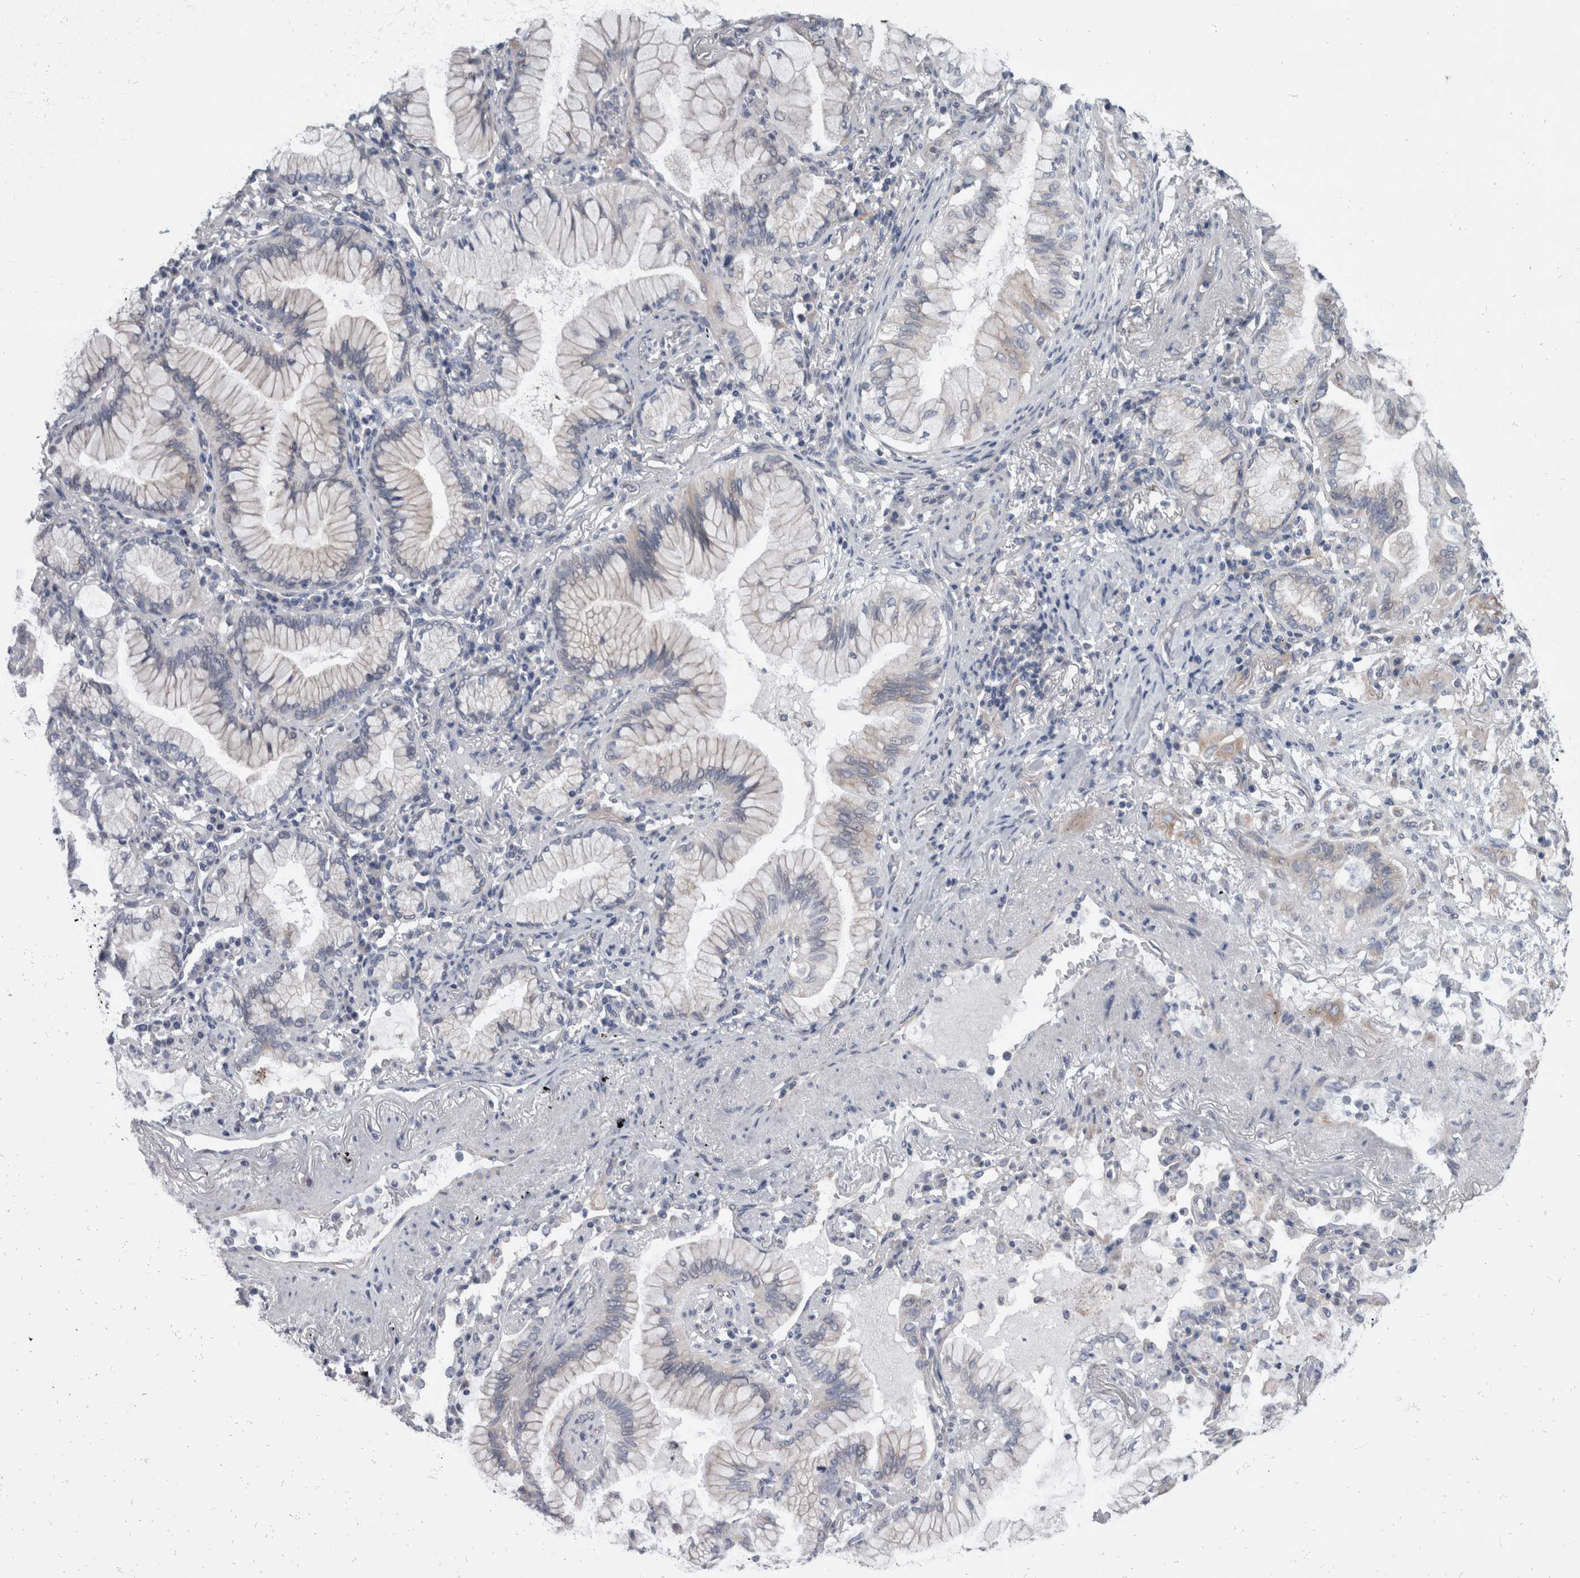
{"staining": {"intensity": "negative", "quantity": "none", "location": "none"}, "tissue": "lung cancer", "cell_type": "Tumor cells", "image_type": "cancer", "snomed": [{"axis": "morphology", "description": "Adenocarcinoma, NOS"}, {"axis": "topography", "description": "Lung"}], "caption": "Immunohistochemical staining of human lung cancer exhibits no significant staining in tumor cells.", "gene": "GDAP1", "patient": {"sex": "female", "age": 70}}